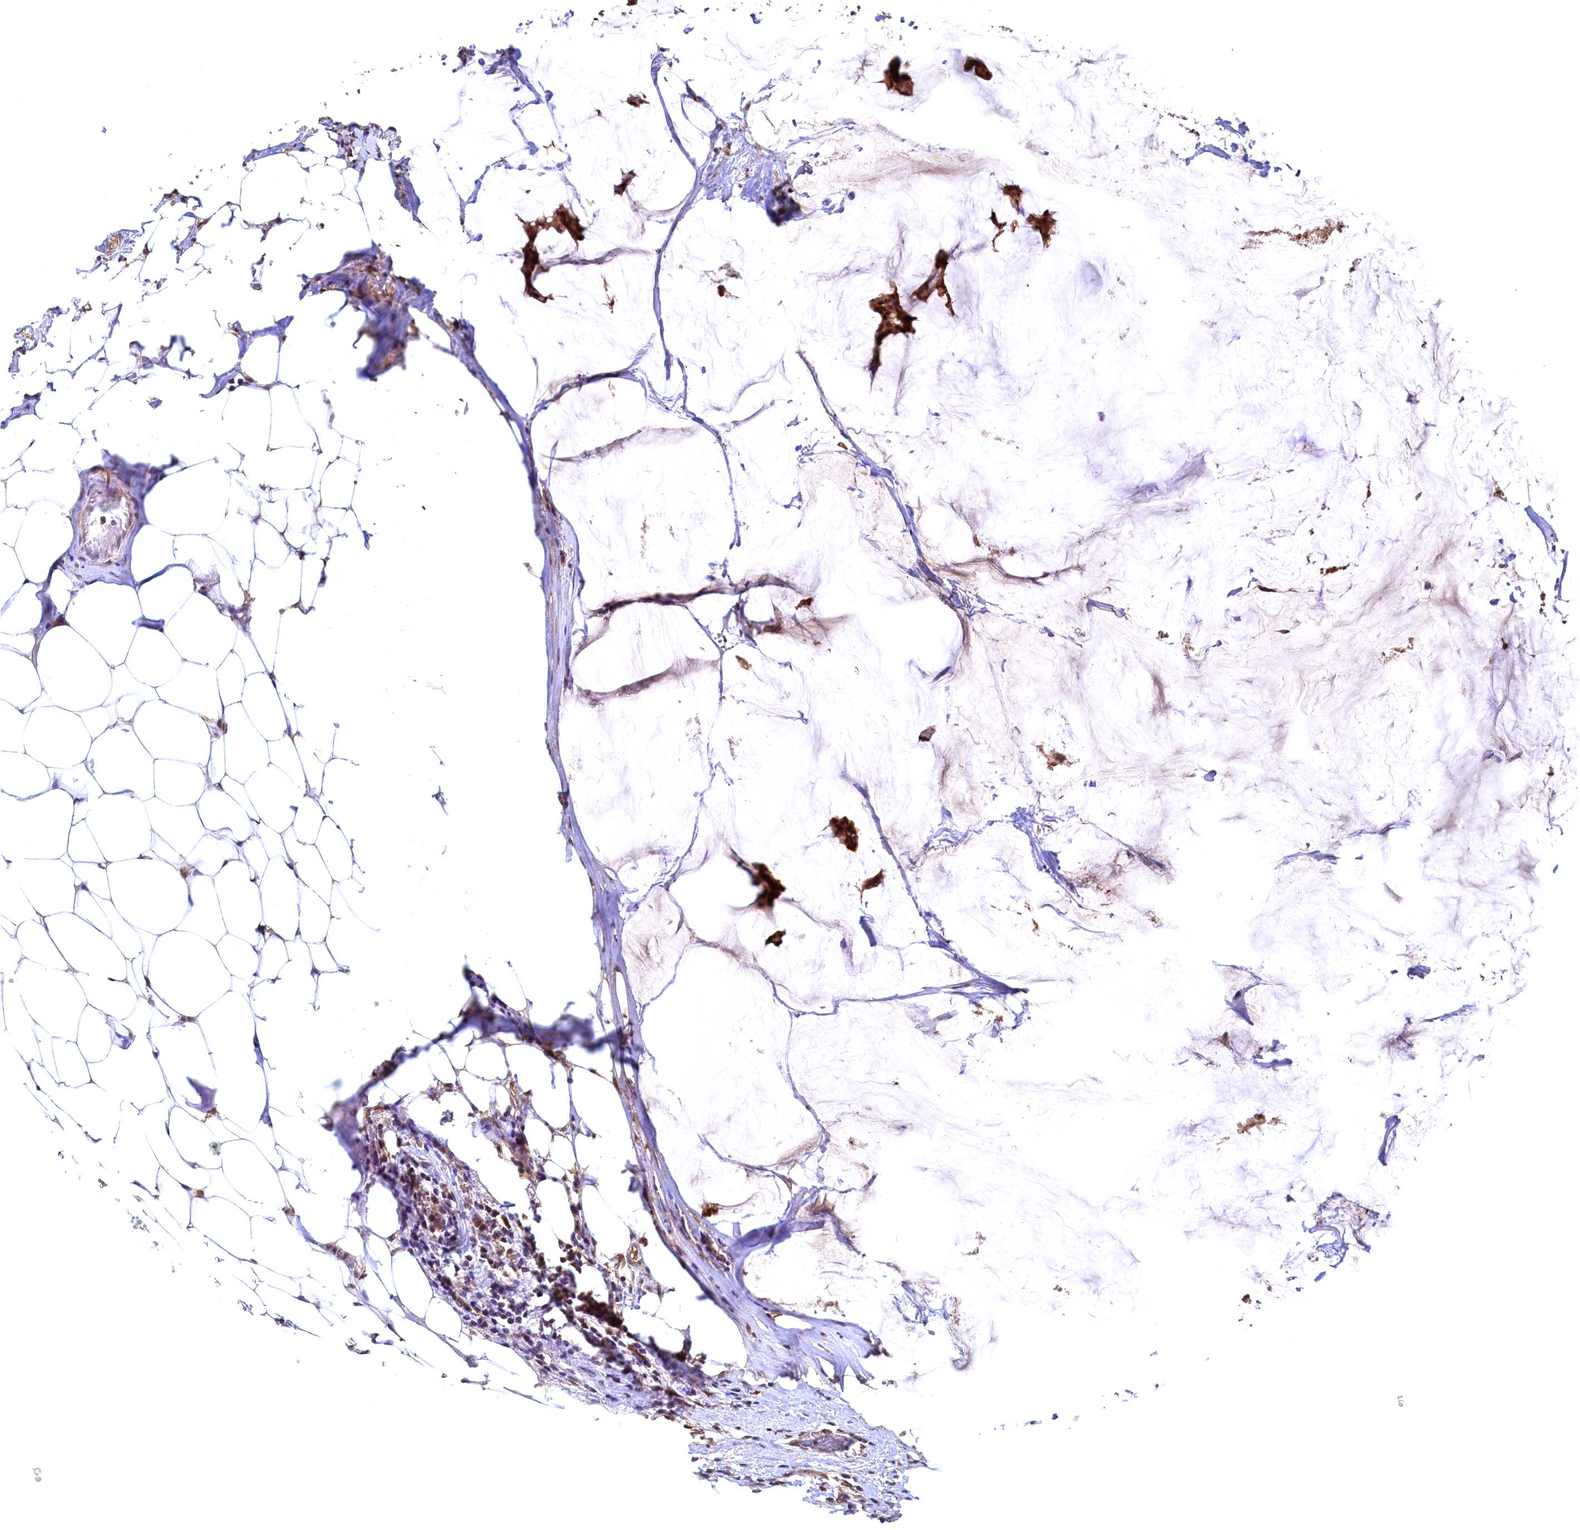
{"staining": {"intensity": "strong", "quantity": ">75%", "location": "cytoplasmic/membranous,nuclear"}, "tissue": "breast cancer", "cell_type": "Tumor cells", "image_type": "cancer", "snomed": [{"axis": "morphology", "description": "Duct carcinoma"}, {"axis": "topography", "description": "Breast"}], "caption": "Immunohistochemical staining of human breast intraductal carcinoma shows high levels of strong cytoplasmic/membranous and nuclear protein staining in approximately >75% of tumor cells.", "gene": "UBL7", "patient": {"sex": "female", "age": 93}}